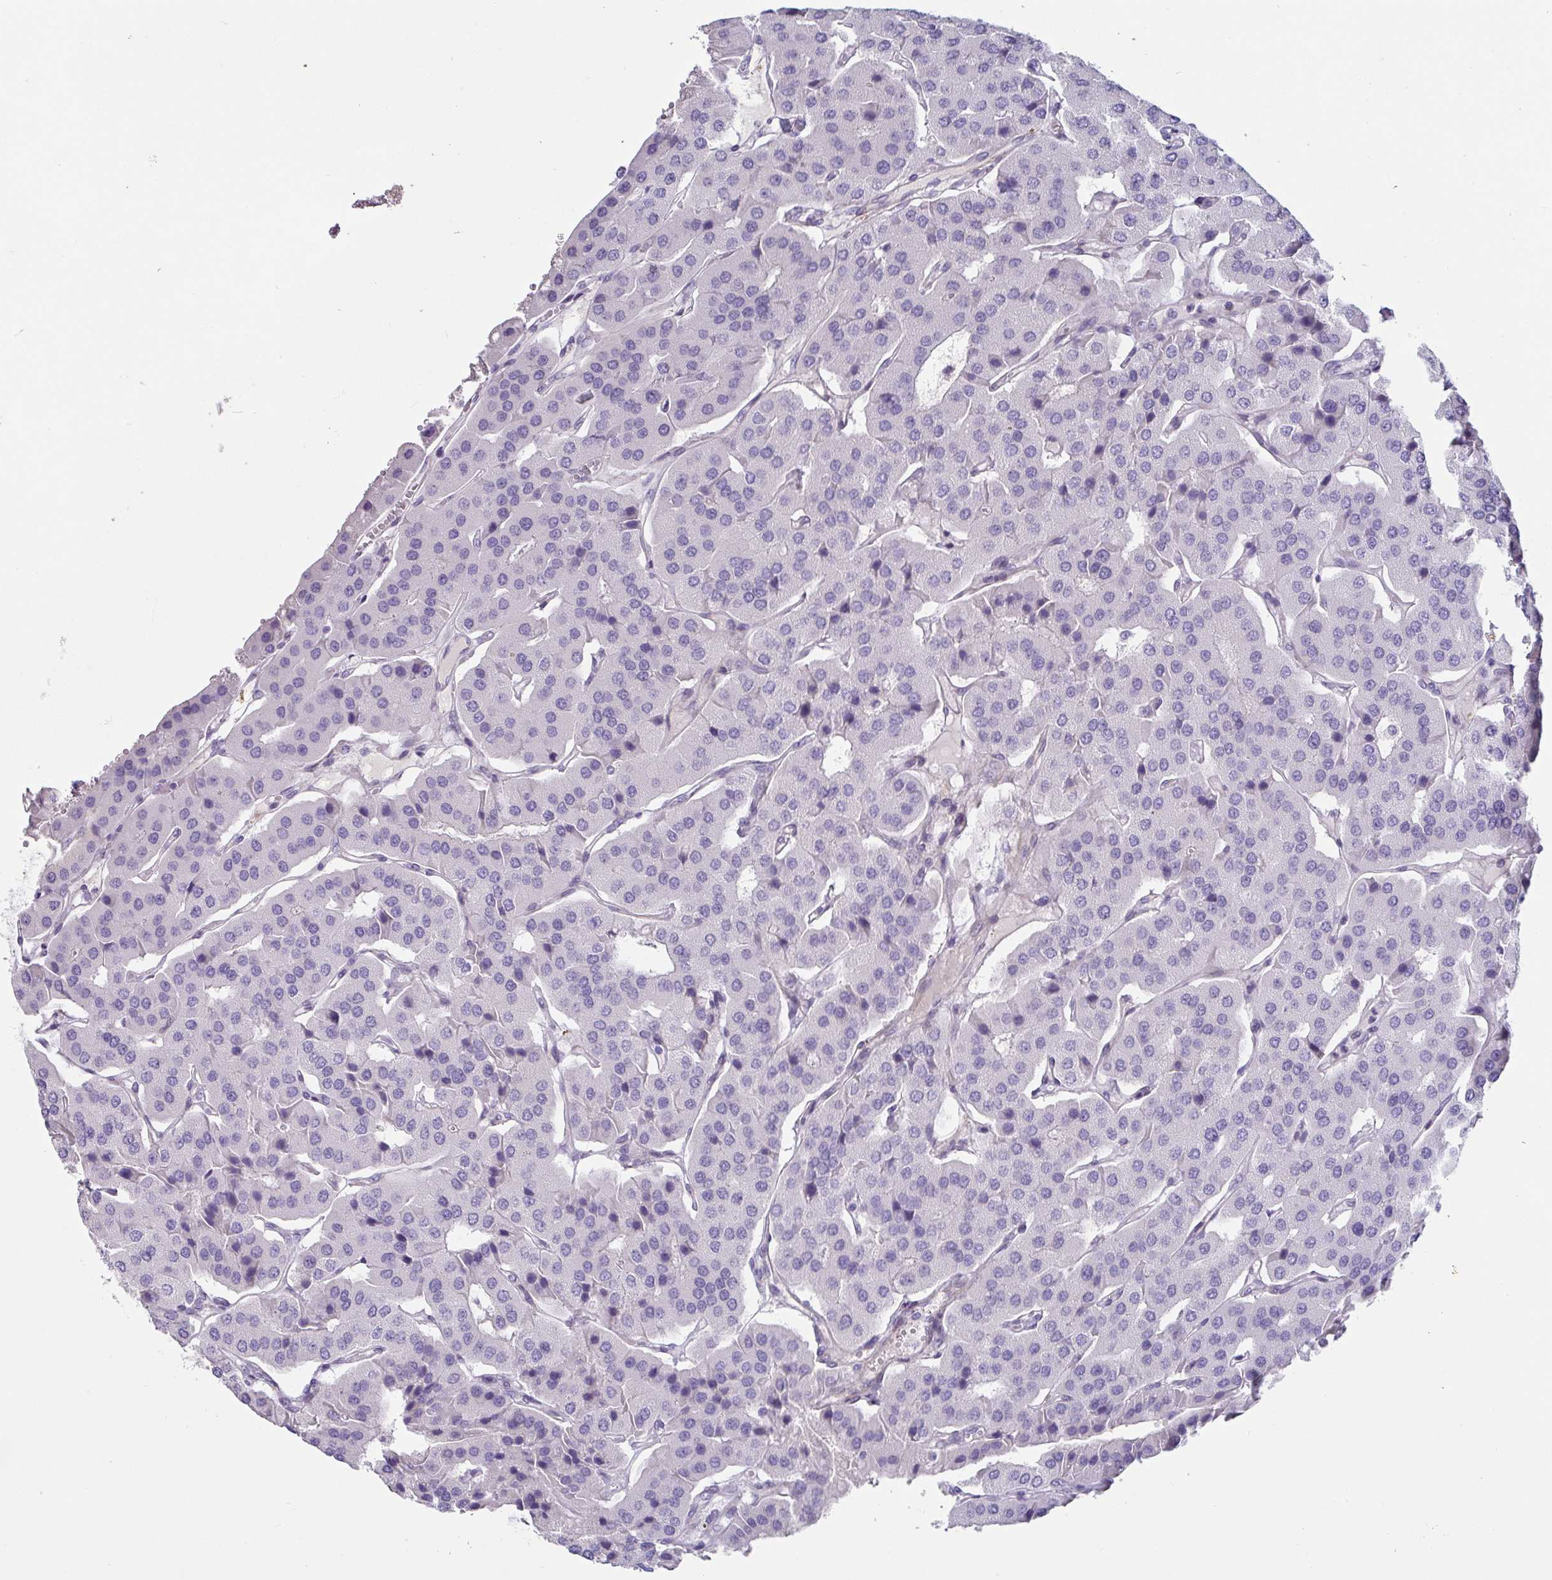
{"staining": {"intensity": "negative", "quantity": "none", "location": "none"}, "tissue": "parathyroid gland", "cell_type": "Glandular cells", "image_type": "normal", "snomed": [{"axis": "morphology", "description": "Normal tissue, NOS"}, {"axis": "morphology", "description": "Adenoma, NOS"}, {"axis": "topography", "description": "Parathyroid gland"}], "caption": "A high-resolution histopathology image shows immunohistochemistry staining of benign parathyroid gland, which exhibits no significant positivity in glandular cells. (DAB immunohistochemistry (IHC) visualized using brightfield microscopy, high magnification).", "gene": "OR5P3", "patient": {"sex": "female", "age": 86}}